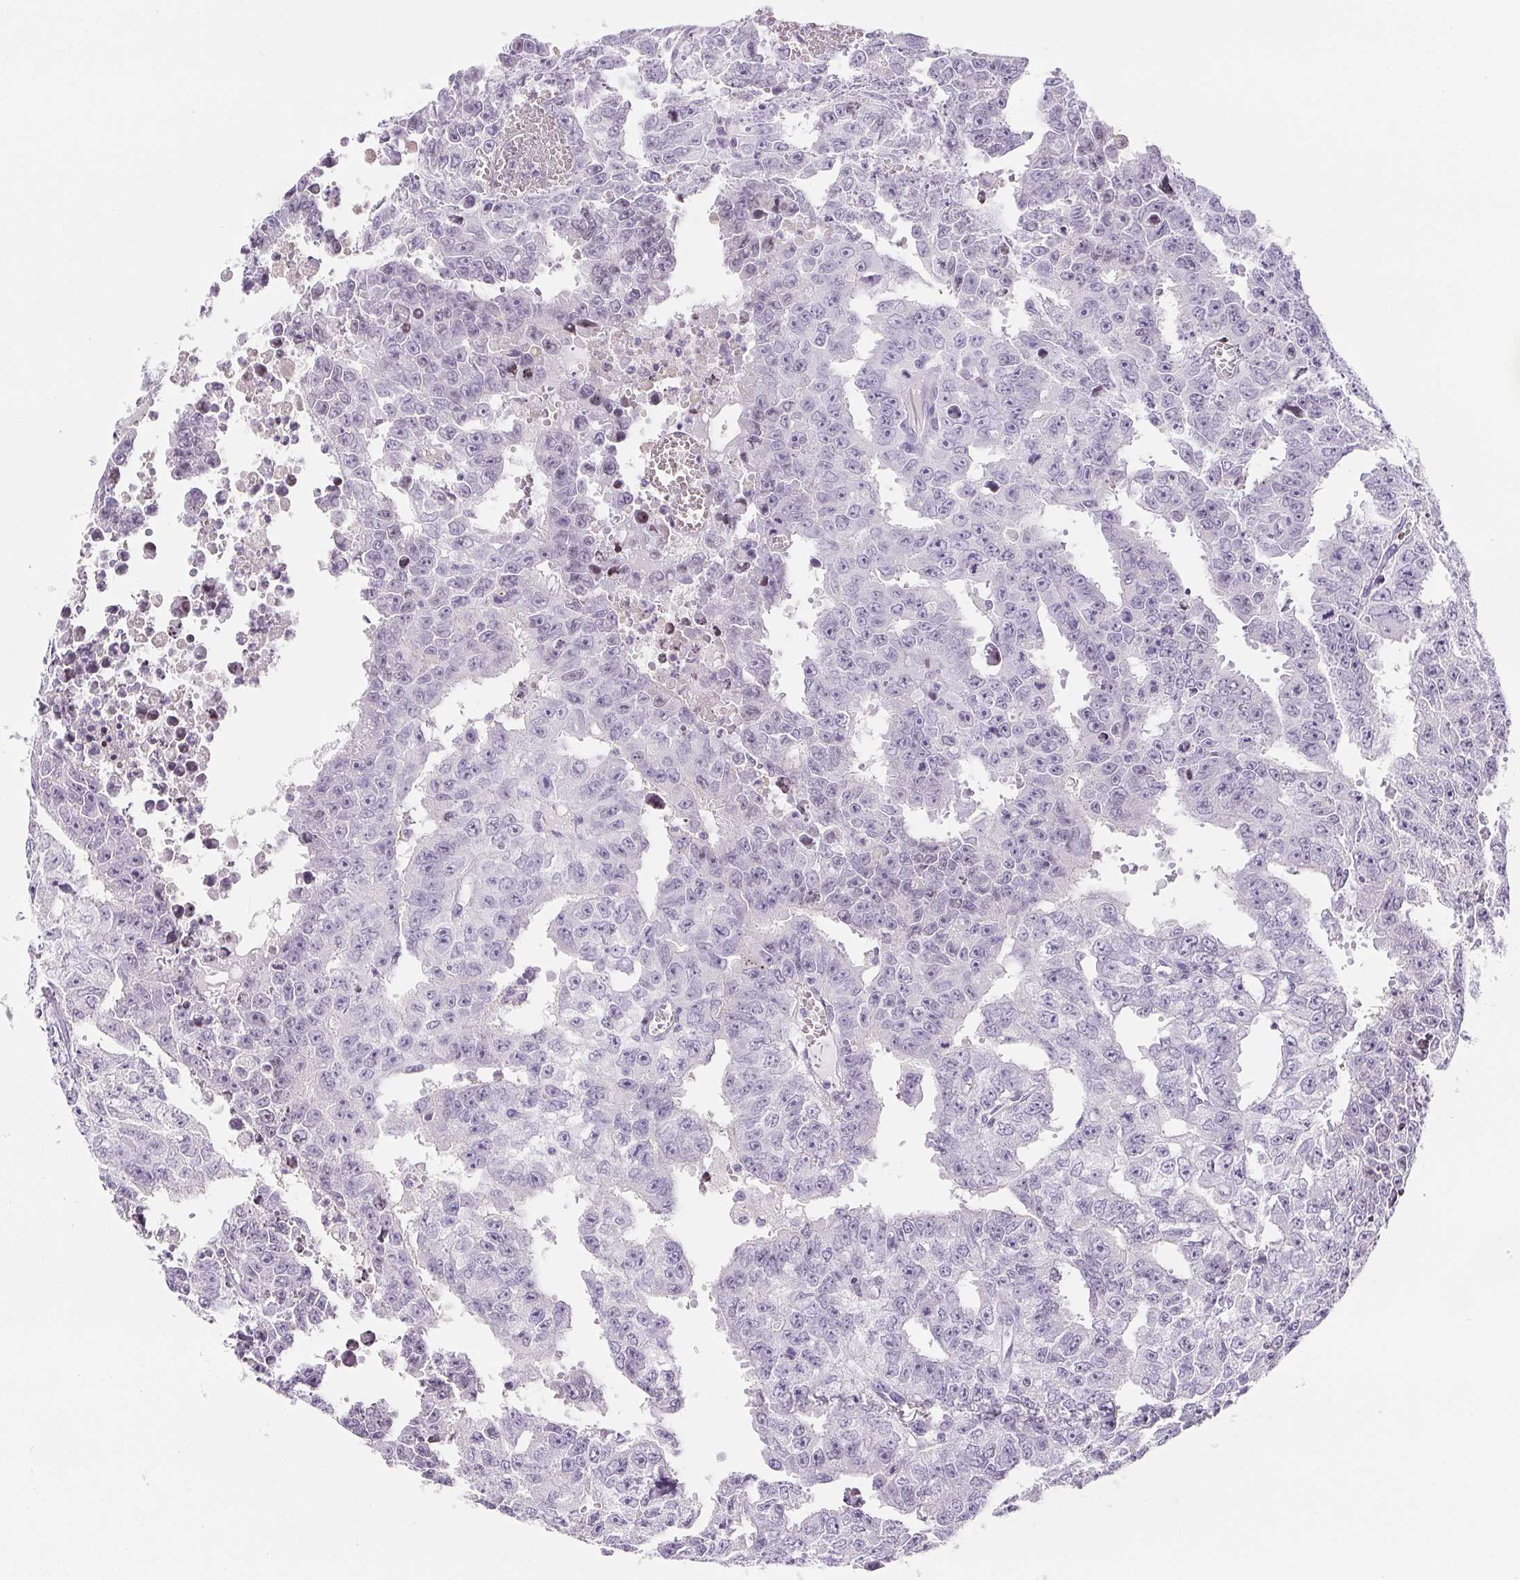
{"staining": {"intensity": "negative", "quantity": "none", "location": "none"}, "tissue": "testis cancer", "cell_type": "Tumor cells", "image_type": "cancer", "snomed": [{"axis": "morphology", "description": "Carcinoma, Embryonal, NOS"}, {"axis": "morphology", "description": "Teratoma, malignant, NOS"}, {"axis": "topography", "description": "Testis"}], "caption": "This is an immunohistochemistry (IHC) micrograph of testis malignant teratoma. There is no staining in tumor cells.", "gene": "BEND2", "patient": {"sex": "male", "age": 24}}